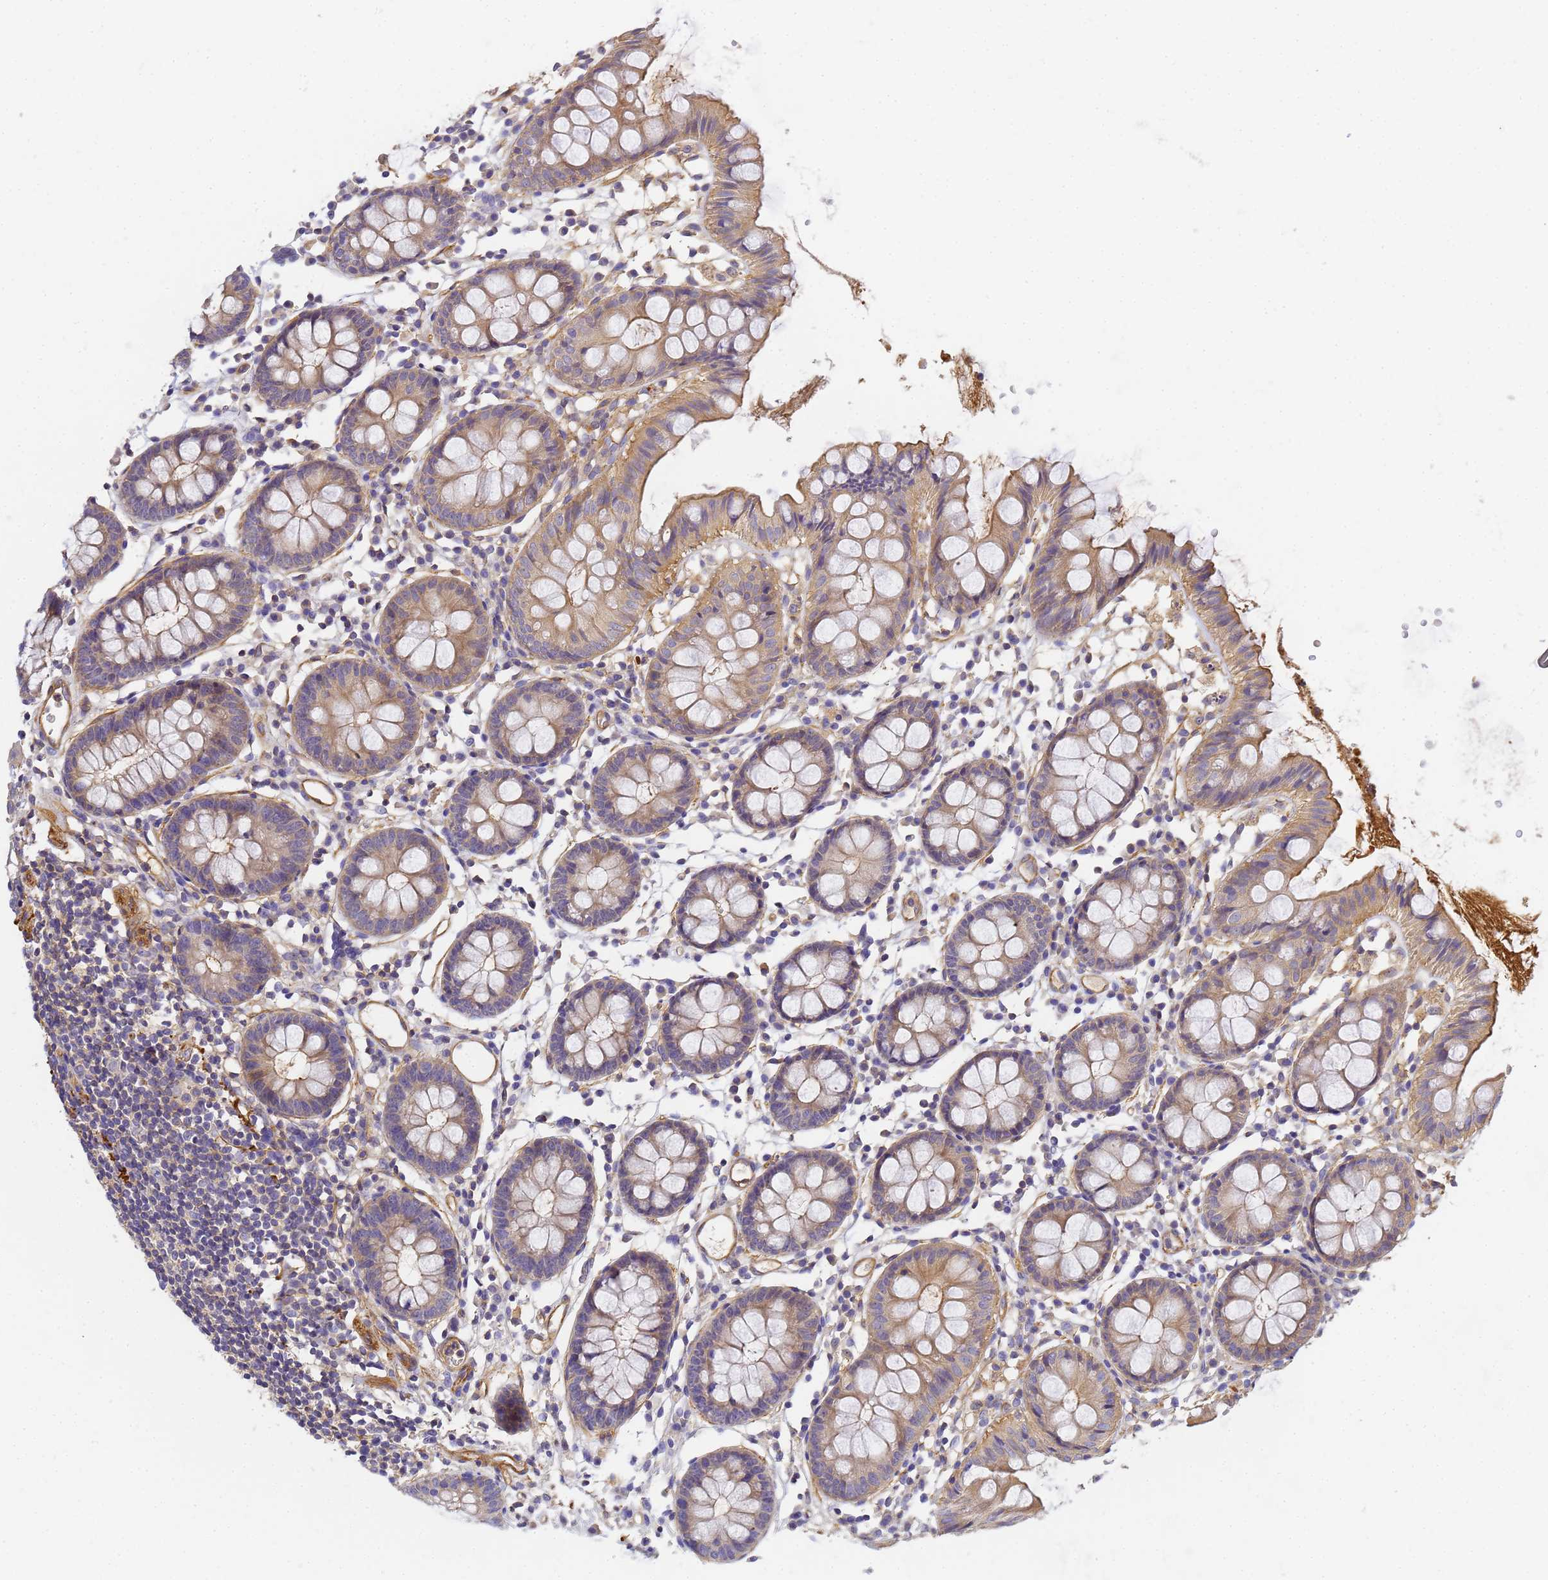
{"staining": {"intensity": "weak", "quantity": ">75%", "location": "cytoplasmic/membranous"}, "tissue": "colon", "cell_type": "Endothelial cells", "image_type": "normal", "snomed": [{"axis": "morphology", "description": "Normal tissue, NOS"}, {"axis": "topography", "description": "Colon"}], "caption": "Protein staining displays weak cytoplasmic/membranous expression in approximately >75% of endothelial cells in normal colon.", "gene": "MYL10", "patient": {"sex": "female", "age": 84}}